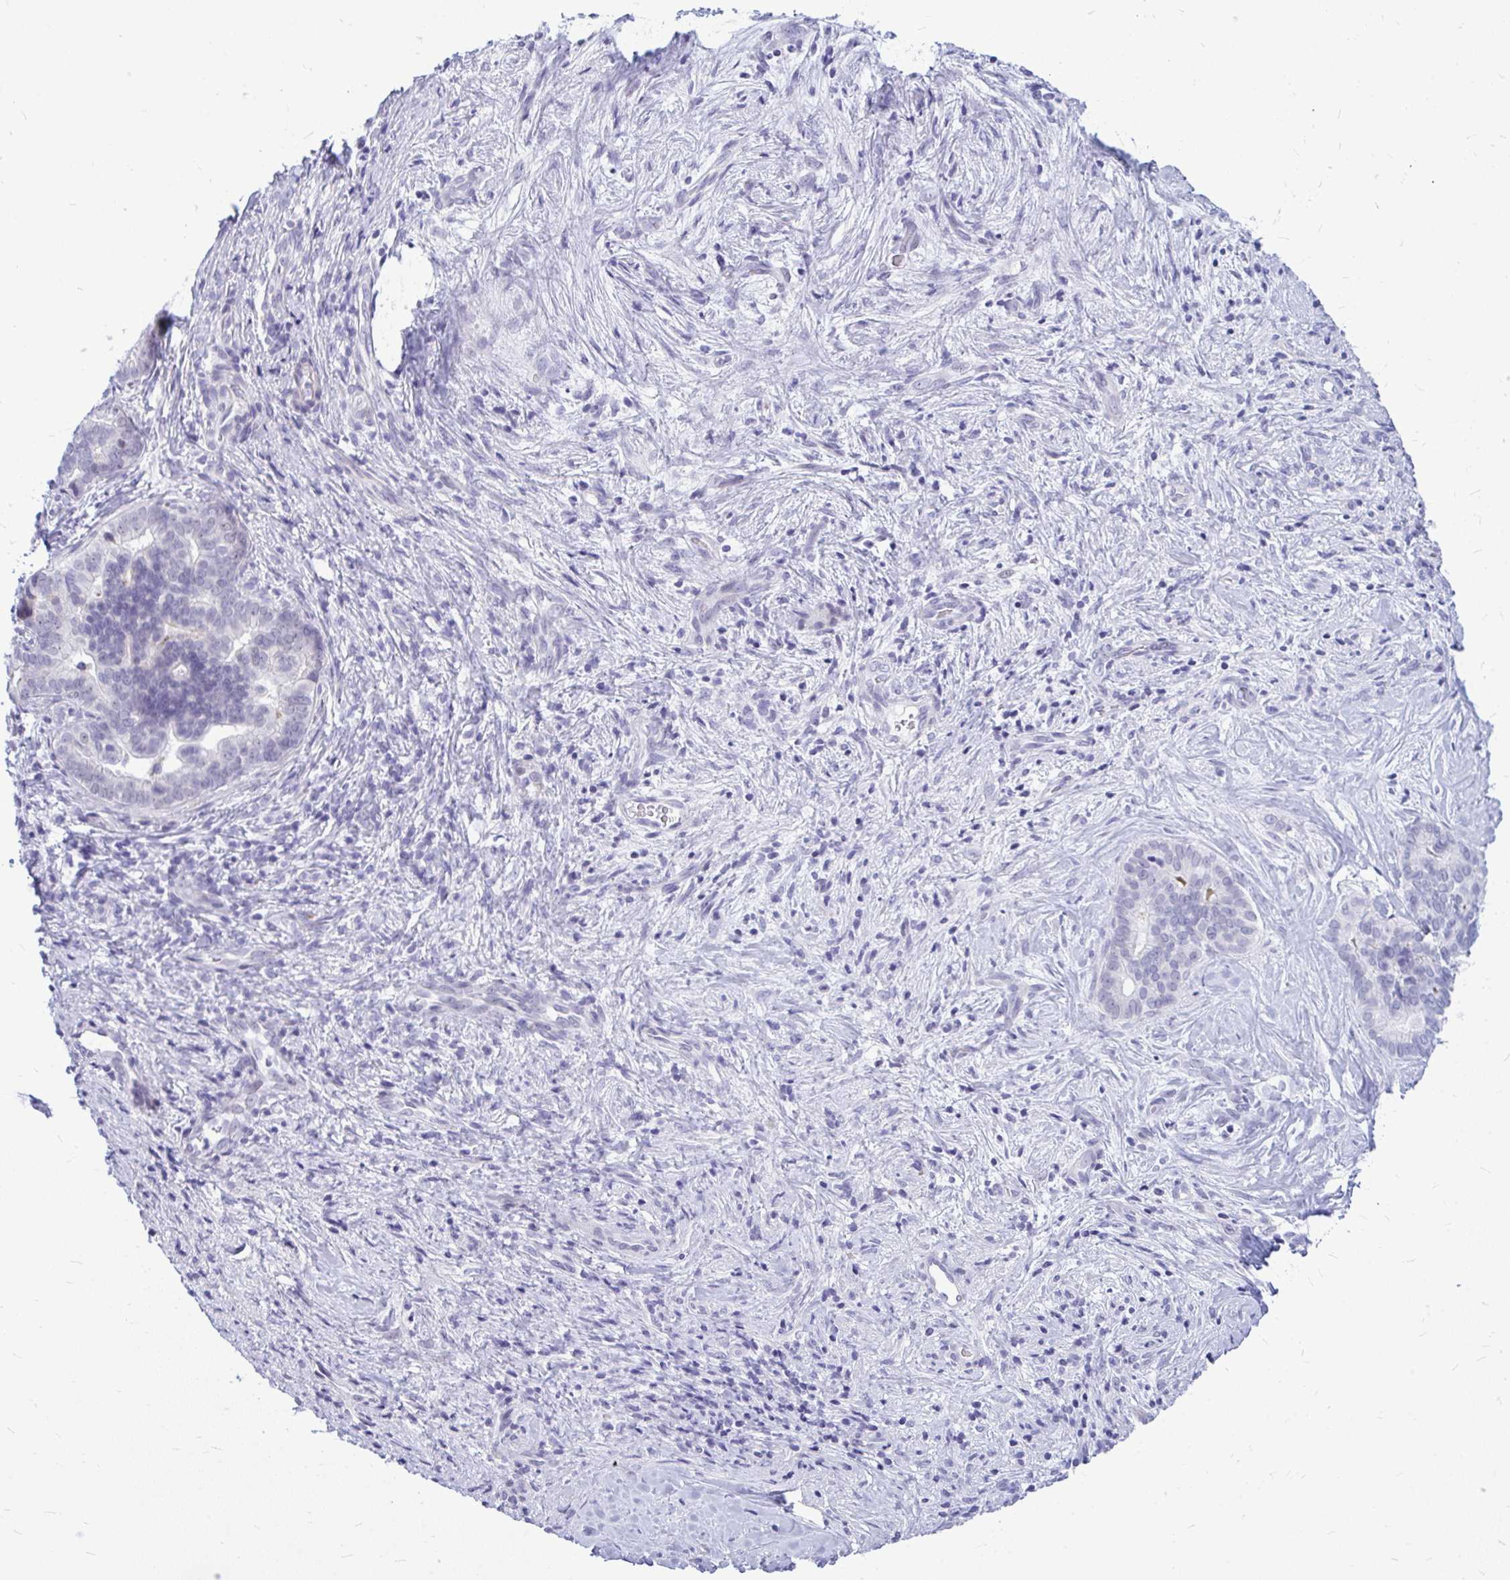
{"staining": {"intensity": "weak", "quantity": "<25%", "location": "cytoplasmic/membranous"}, "tissue": "liver cancer", "cell_type": "Tumor cells", "image_type": "cancer", "snomed": [{"axis": "morphology", "description": "Cholangiocarcinoma"}, {"axis": "topography", "description": "Liver"}], "caption": "An immunohistochemistry (IHC) image of liver cancer (cholangiocarcinoma) is shown. There is no staining in tumor cells of liver cancer (cholangiocarcinoma).", "gene": "ZSCAN25", "patient": {"sex": "female", "age": 64}}